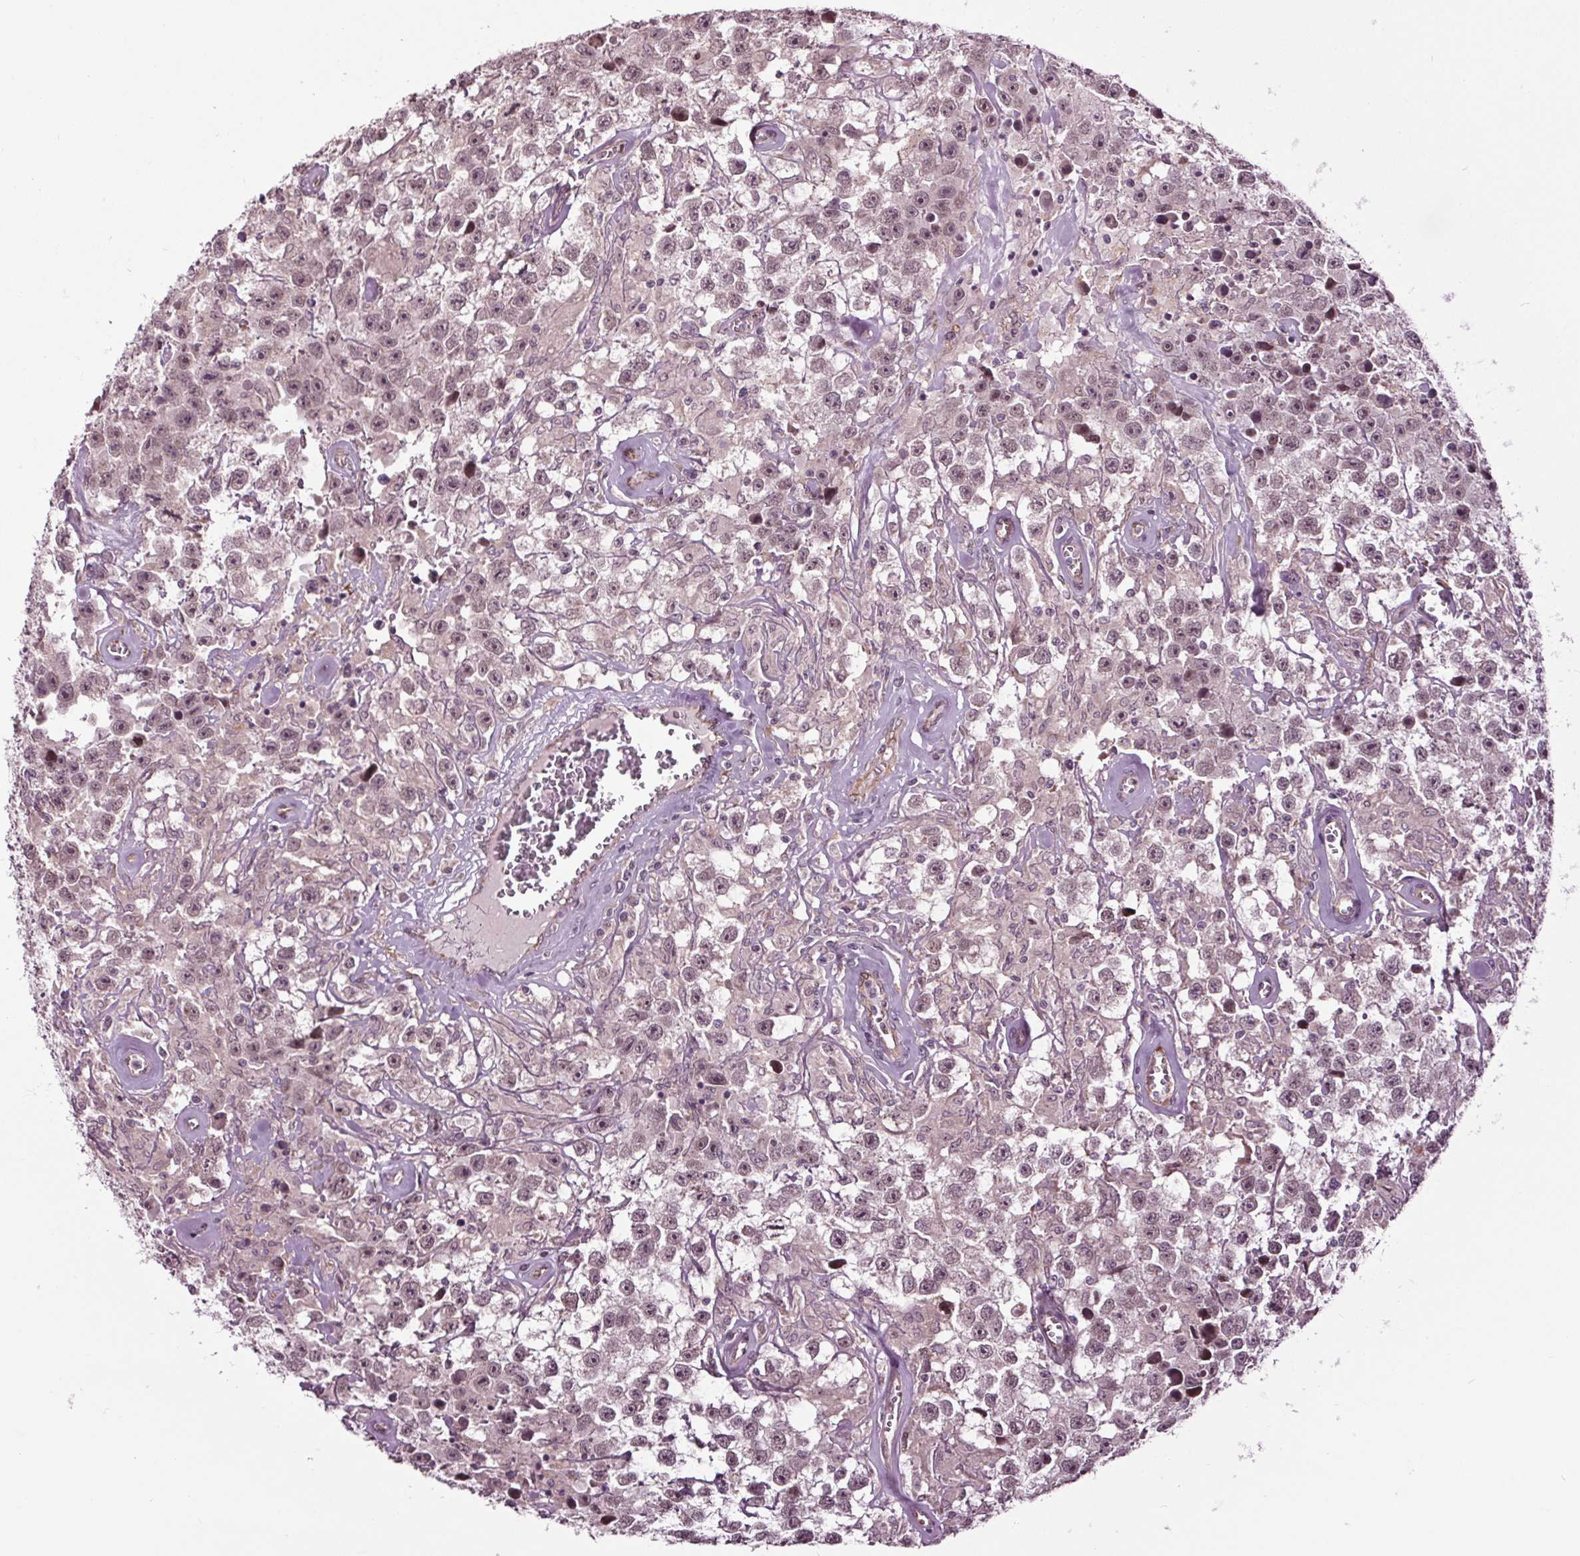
{"staining": {"intensity": "weak", "quantity": "25%-75%", "location": "nuclear"}, "tissue": "testis cancer", "cell_type": "Tumor cells", "image_type": "cancer", "snomed": [{"axis": "morphology", "description": "Seminoma, NOS"}, {"axis": "topography", "description": "Testis"}], "caption": "Approximately 25%-75% of tumor cells in testis cancer demonstrate weak nuclear protein staining as visualized by brown immunohistochemical staining.", "gene": "HAUS5", "patient": {"sex": "male", "age": 43}}